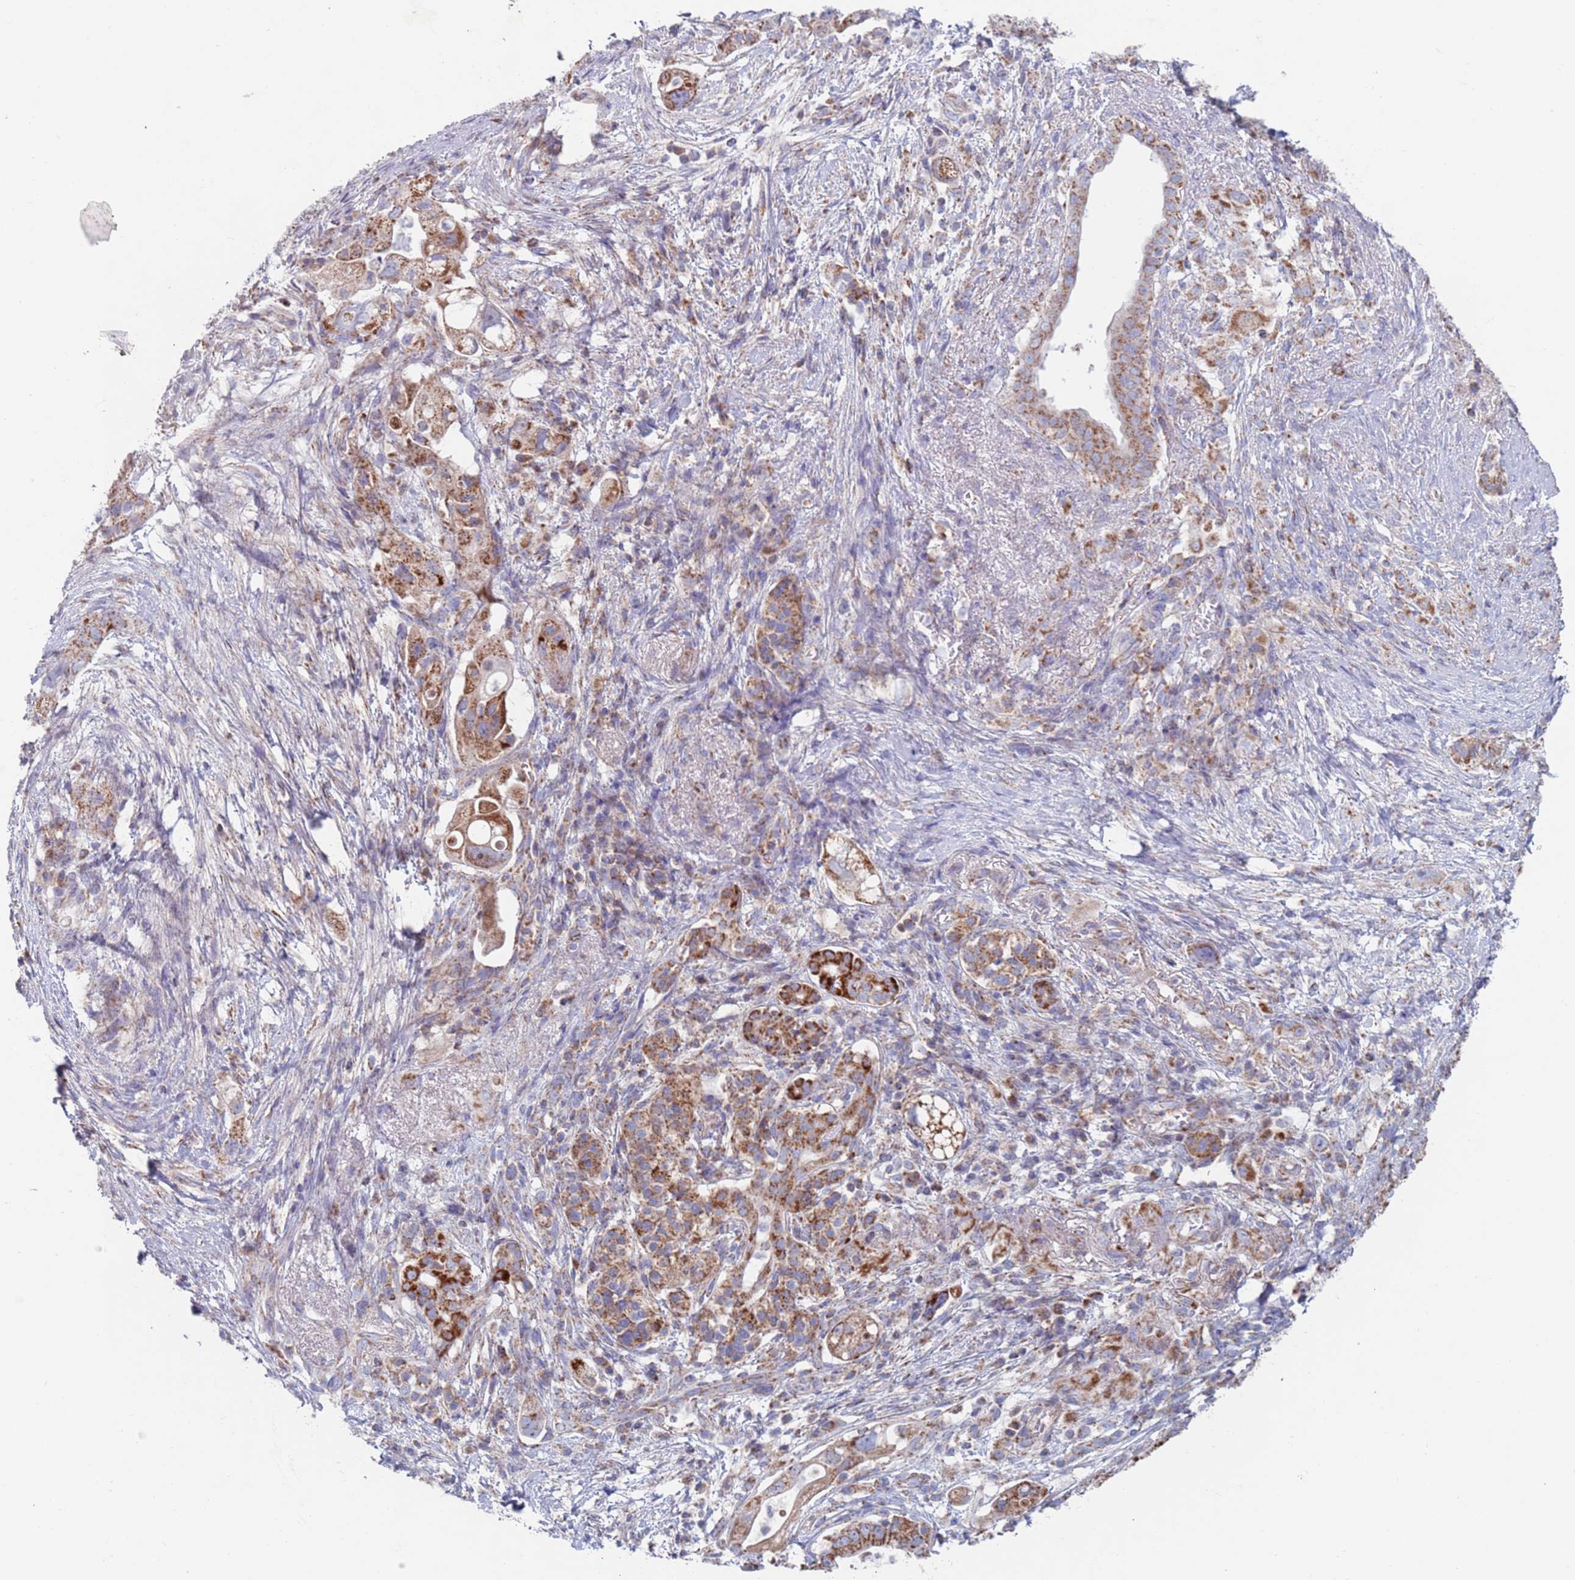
{"staining": {"intensity": "strong", "quantity": ">75%", "location": "cytoplasmic/membranous"}, "tissue": "pancreatic cancer", "cell_type": "Tumor cells", "image_type": "cancer", "snomed": [{"axis": "morphology", "description": "Adenocarcinoma, NOS"}, {"axis": "topography", "description": "Pancreas"}], "caption": "Human pancreatic cancer stained with a brown dye displays strong cytoplasmic/membranous positive positivity in approximately >75% of tumor cells.", "gene": "MRPL22", "patient": {"sex": "female", "age": 72}}